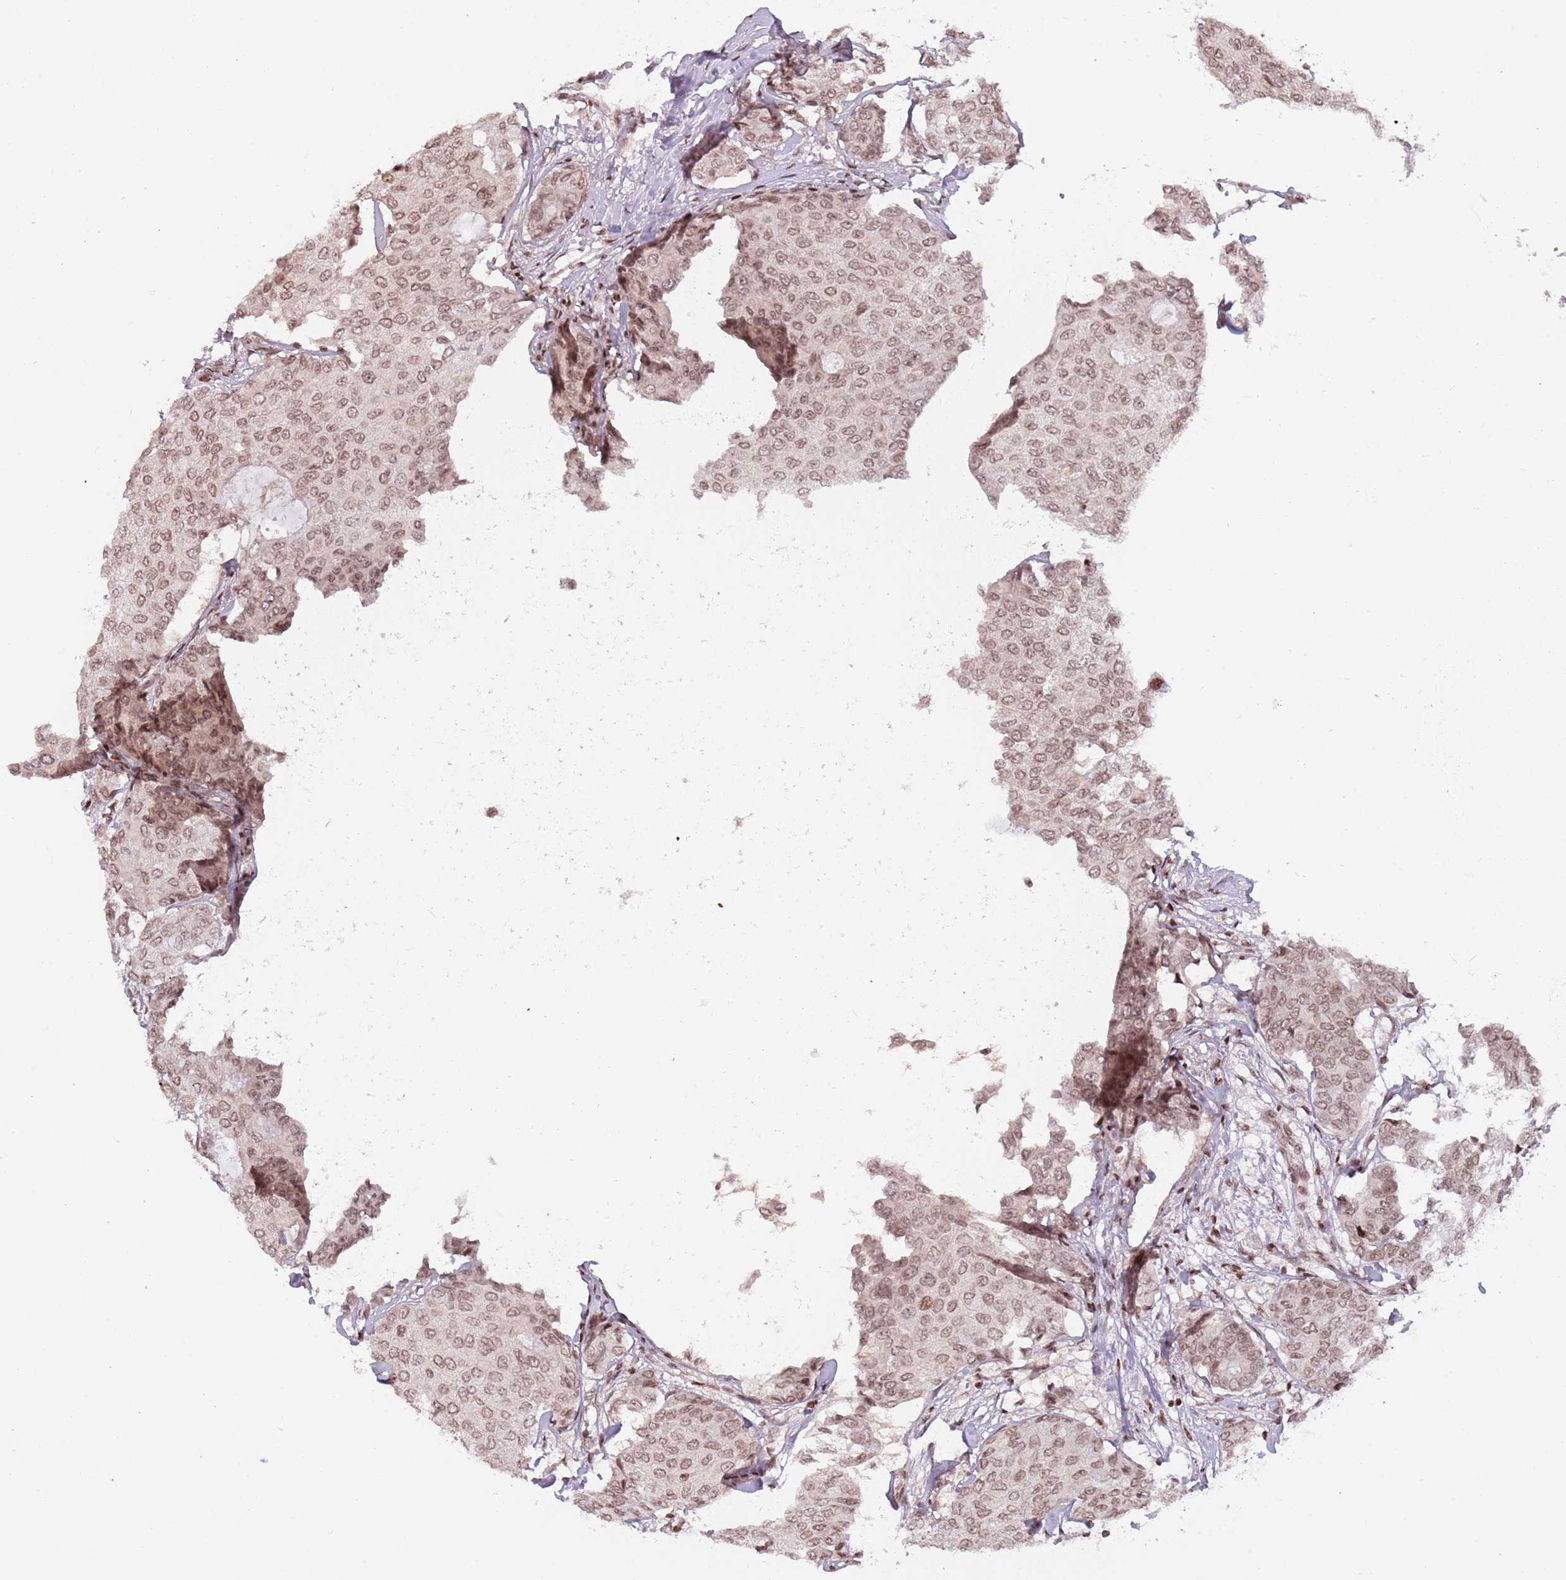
{"staining": {"intensity": "moderate", "quantity": ">75%", "location": "nuclear"}, "tissue": "breast cancer", "cell_type": "Tumor cells", "image_type": "cancer", "snomed": [{"axis": "morphology", "description": "Duct carcinoma"}, {"axis": "topography", "description": "Breast"}], "caption": "Breast cancer stained for a protein demonstrates moderate nuclear positivity in tumor cells. (IHC, brightfield microscopy, high magnification).", "gene": "SH3RF3", "patient": {"sex": "female", "age": 75}}